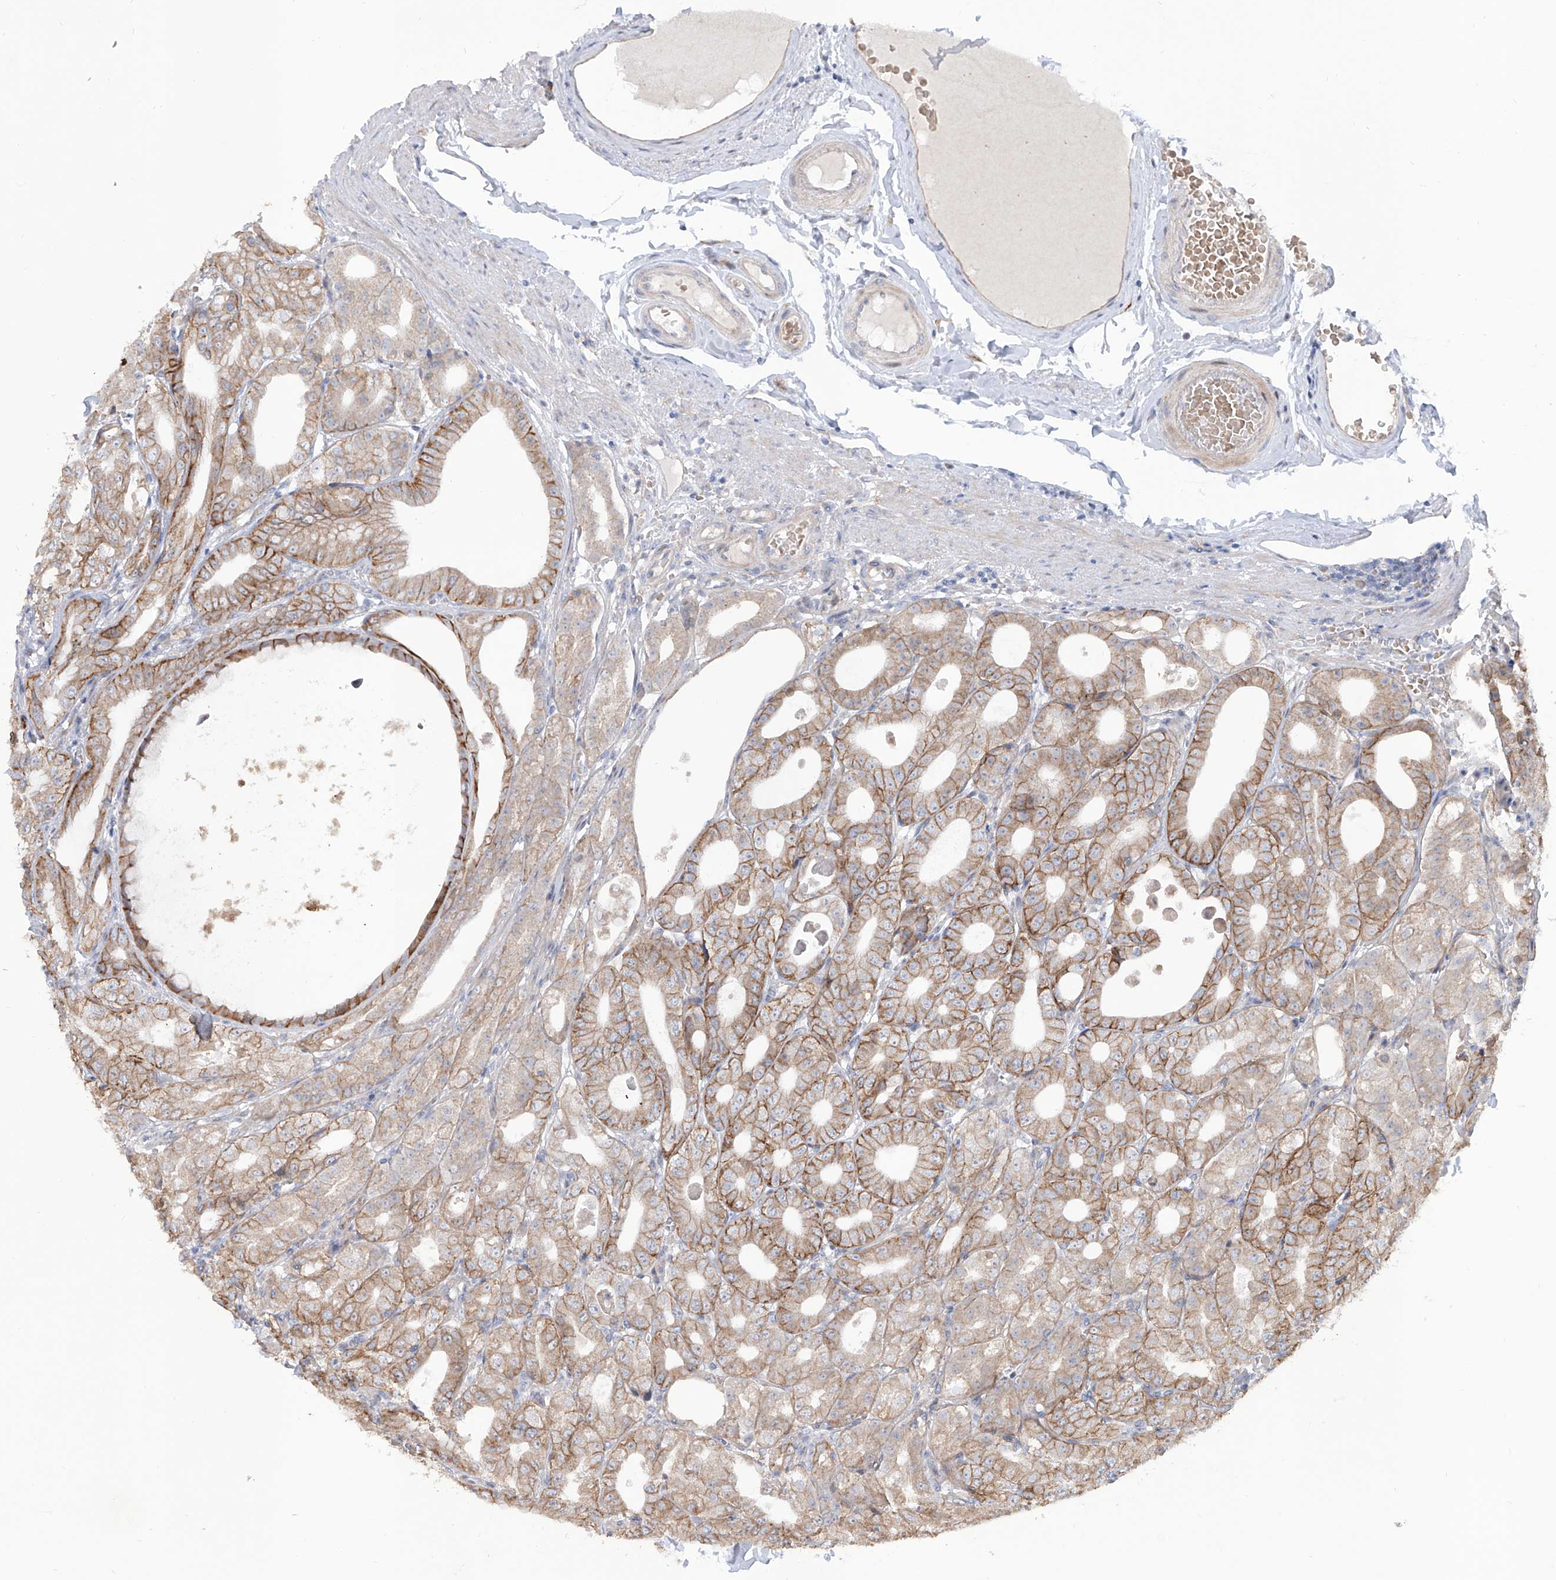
{"staining": {"intensity": "moderate", "quantity": ">75%", "location": "cytoplasmic/membranous"}, "tissue": "stomach", "cell_type": "Glandular cells", "image_type": "normal", "snomed": [{"axis": "morphology", "description": "Normal tissue, NOS"}, {"axis": "topography", "description": "Stomach, lower"}], "caption": "Benign stomach shows moderate cytoplasmic/membranous expression in approximately >75% of glandular cells, visualized by immunohistochemistry. Nuclei are stained in blue.", "gene": "LRRC1", "patient": {"sex": "male", "age": 71}}